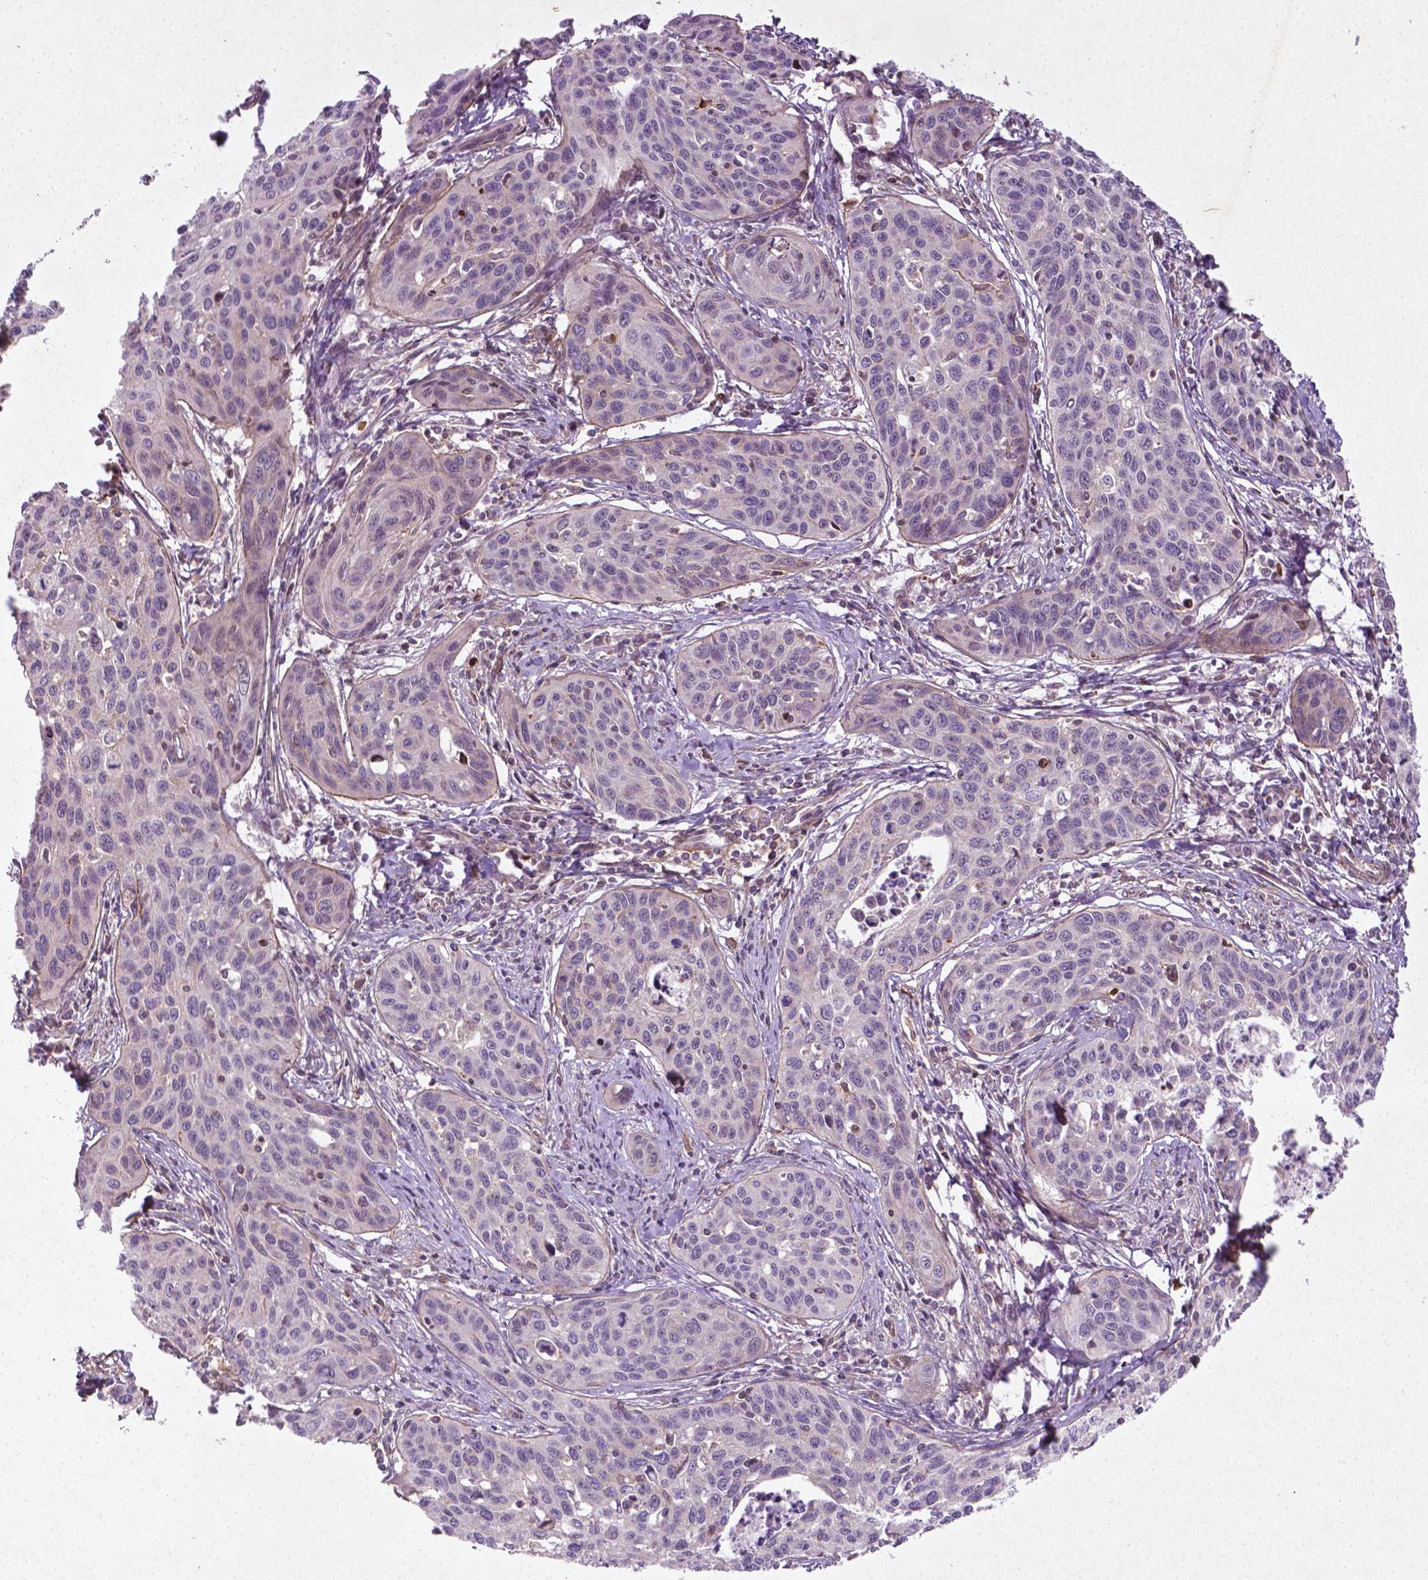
{"staining": {"intensity": "negative", "quantity": "none", "location": "none"}, "tissue": "cervical cancer", "cell_type": "Tumor cells", "image_type": "cancer", "snomed": [{"axis": "morphology", "description": "Squamous cell carcinoma, NOS"}, {"axis": "topography", "description": "Cervix"}], "caption": "An immunohistochemistry photomicrograph of cervical squamous cell carcinoma is shown. There is no staining in tumor cells of cervical squamous cell carcinoma.", "gene": "TCHP", "patient": {"sex": "female", "age": 31}}